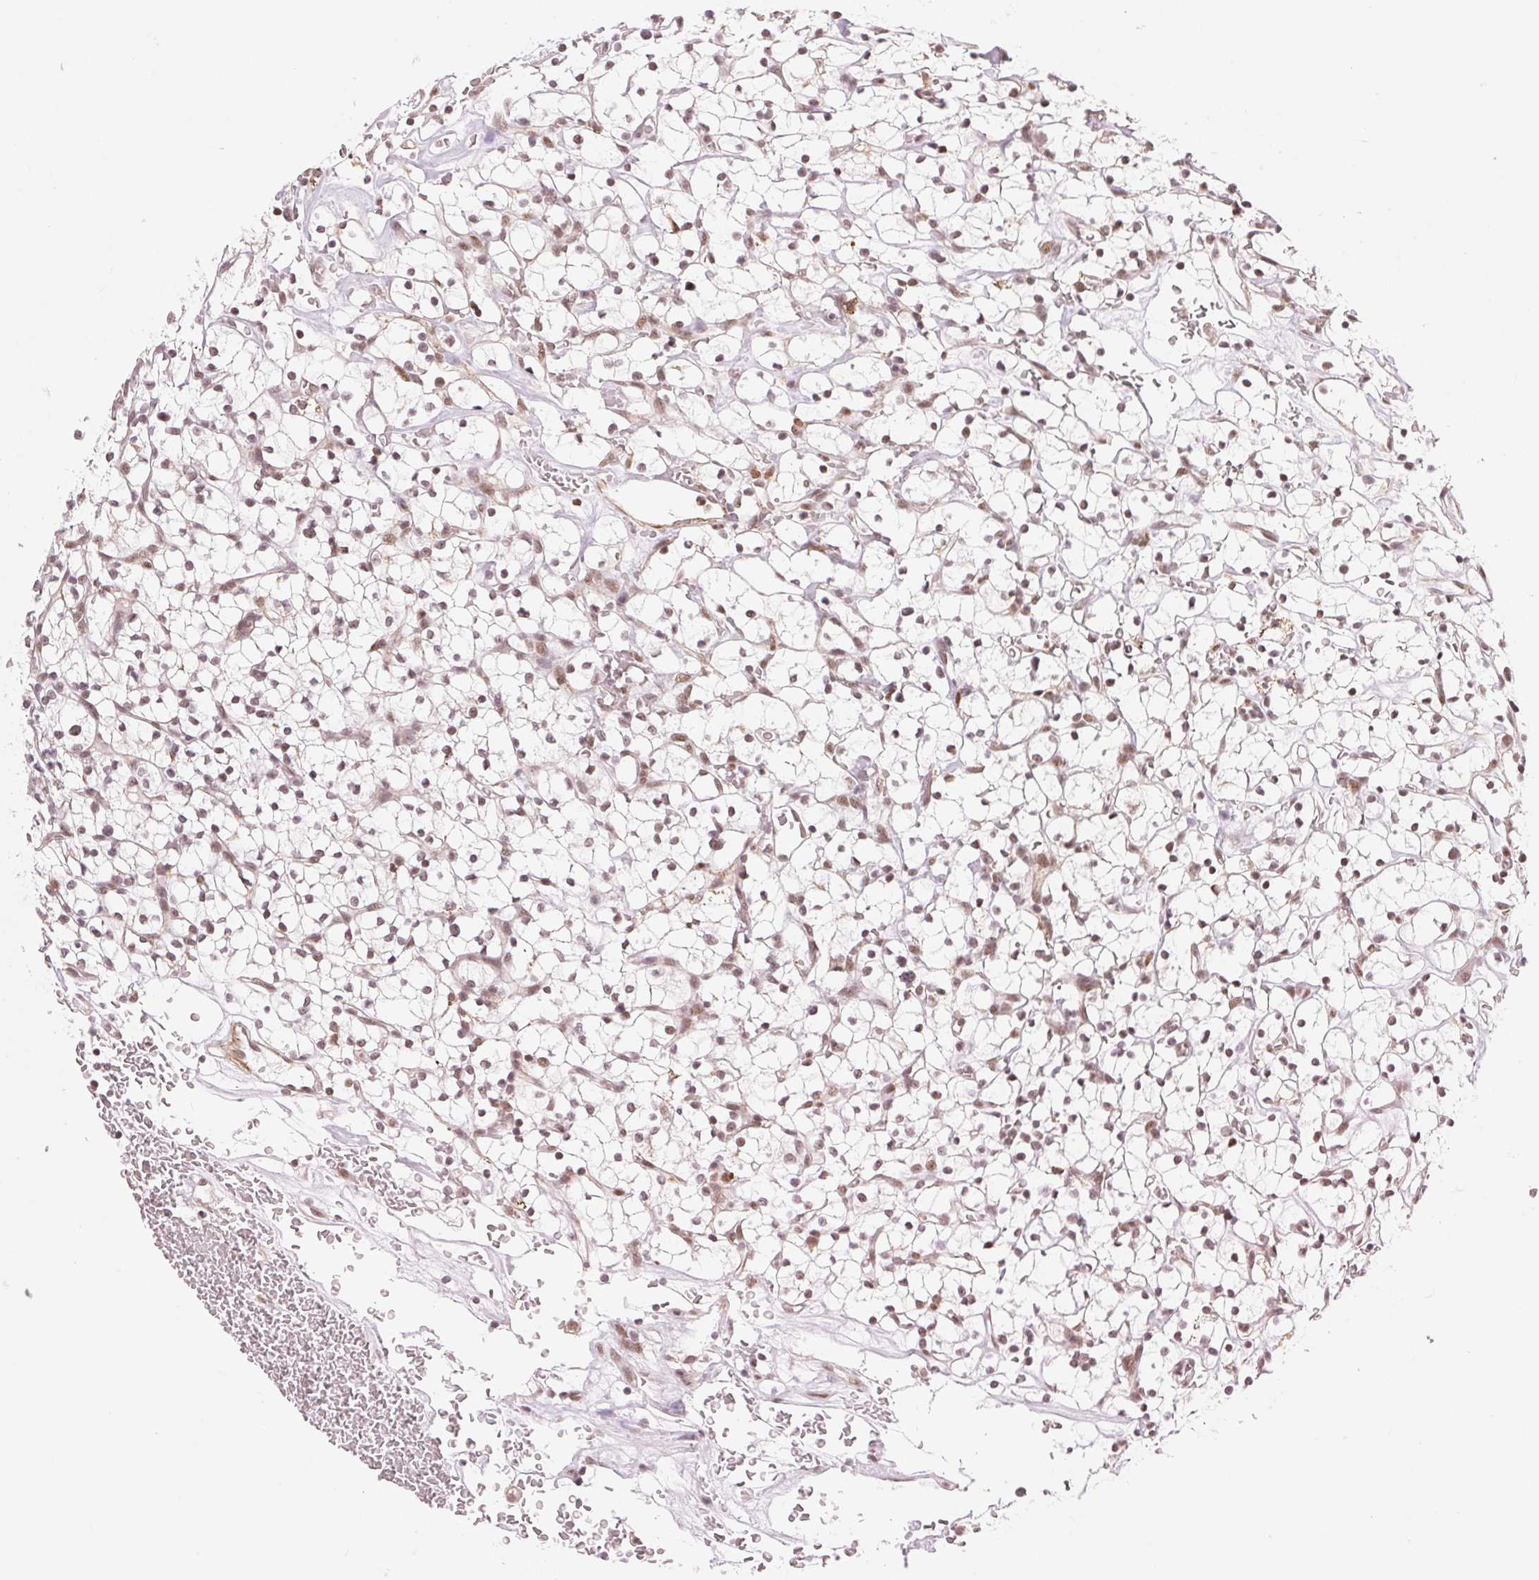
{"staining": {"intensity": "weak", "quantity": "25%-75%", "location": "nuclear"}, "tissue": "renal cancer", "cell_type": "Tumor cells", "image_type": "cancer", "snomed": [{"axis": "morphology", "description": "Adenocarcinoma, NOS"}, {"axis": "topography", "description": "Kidney"}], "caption": "Immunohistochemical staining of human renal cancer displays low levels of weak nuclear protein staining in approximately 25%-75% of tumor cells.", "gene": "HNRNPDL", "patient": {"sex": "female", "age": 64}}